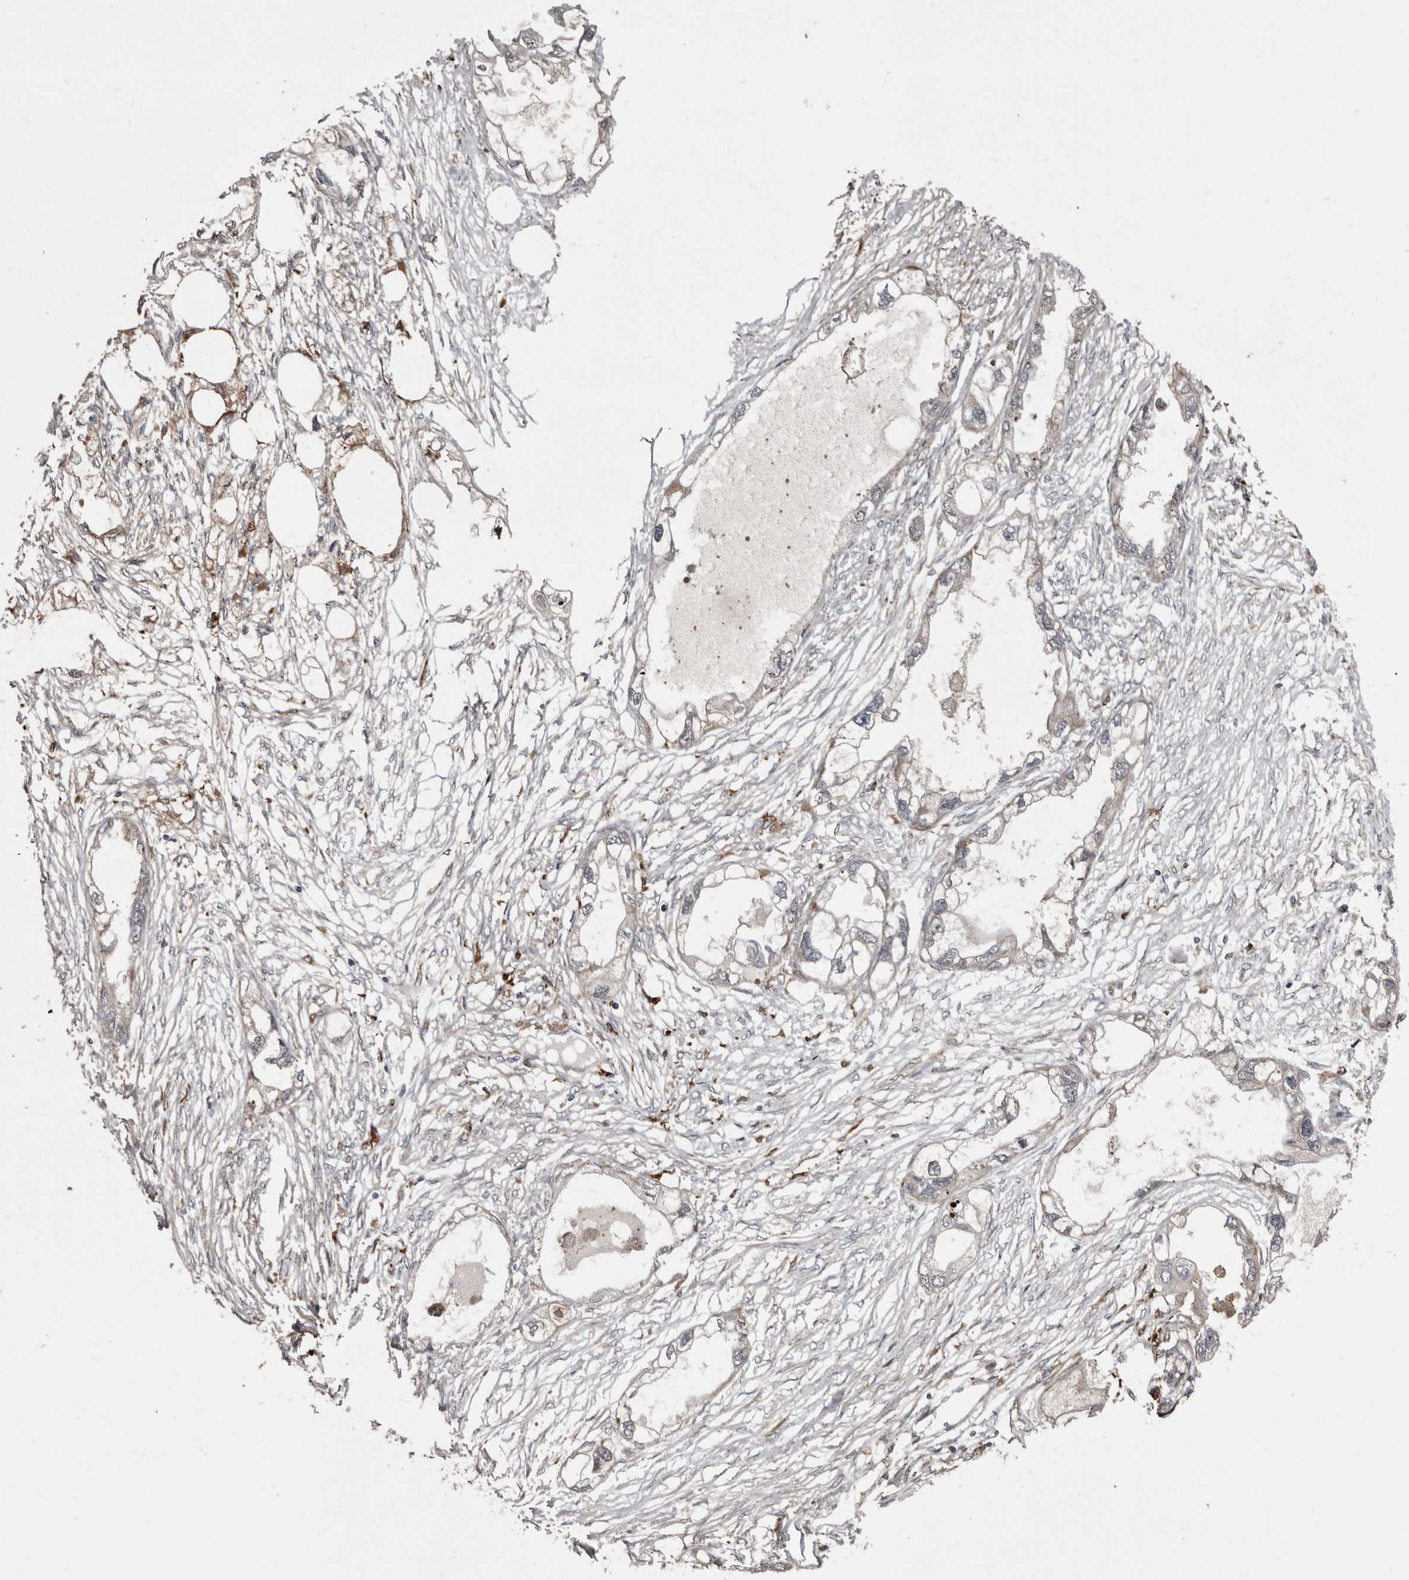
{"staining": {"intensity": "negative", "quantity": "none", "location": "none"}, "tissue": "endometrial cancer", "cell_type": "Tumor cells", "image_type": "cancer", "snomed": [{"axis": "morphology", "description": "Adenocarcinoma, NOS"}, {"axis": "morphology", "description": "Adenocarcinoma, metastatic, NOS"}, {"axis": "topography", "description": "Adipose tissue"}, {"axis": "topography", "description": "Endometrium"}], "caption": "An image of endometrial cancer (metastatic adenocarcinoma) stained for a protein shows no brown staining in tumor cells. (Brightfield microscopy of DAB immunohistochemistry at high magnification).", "gene": "SERTAD4", "patient": {"sex": "female", "age": 67}}